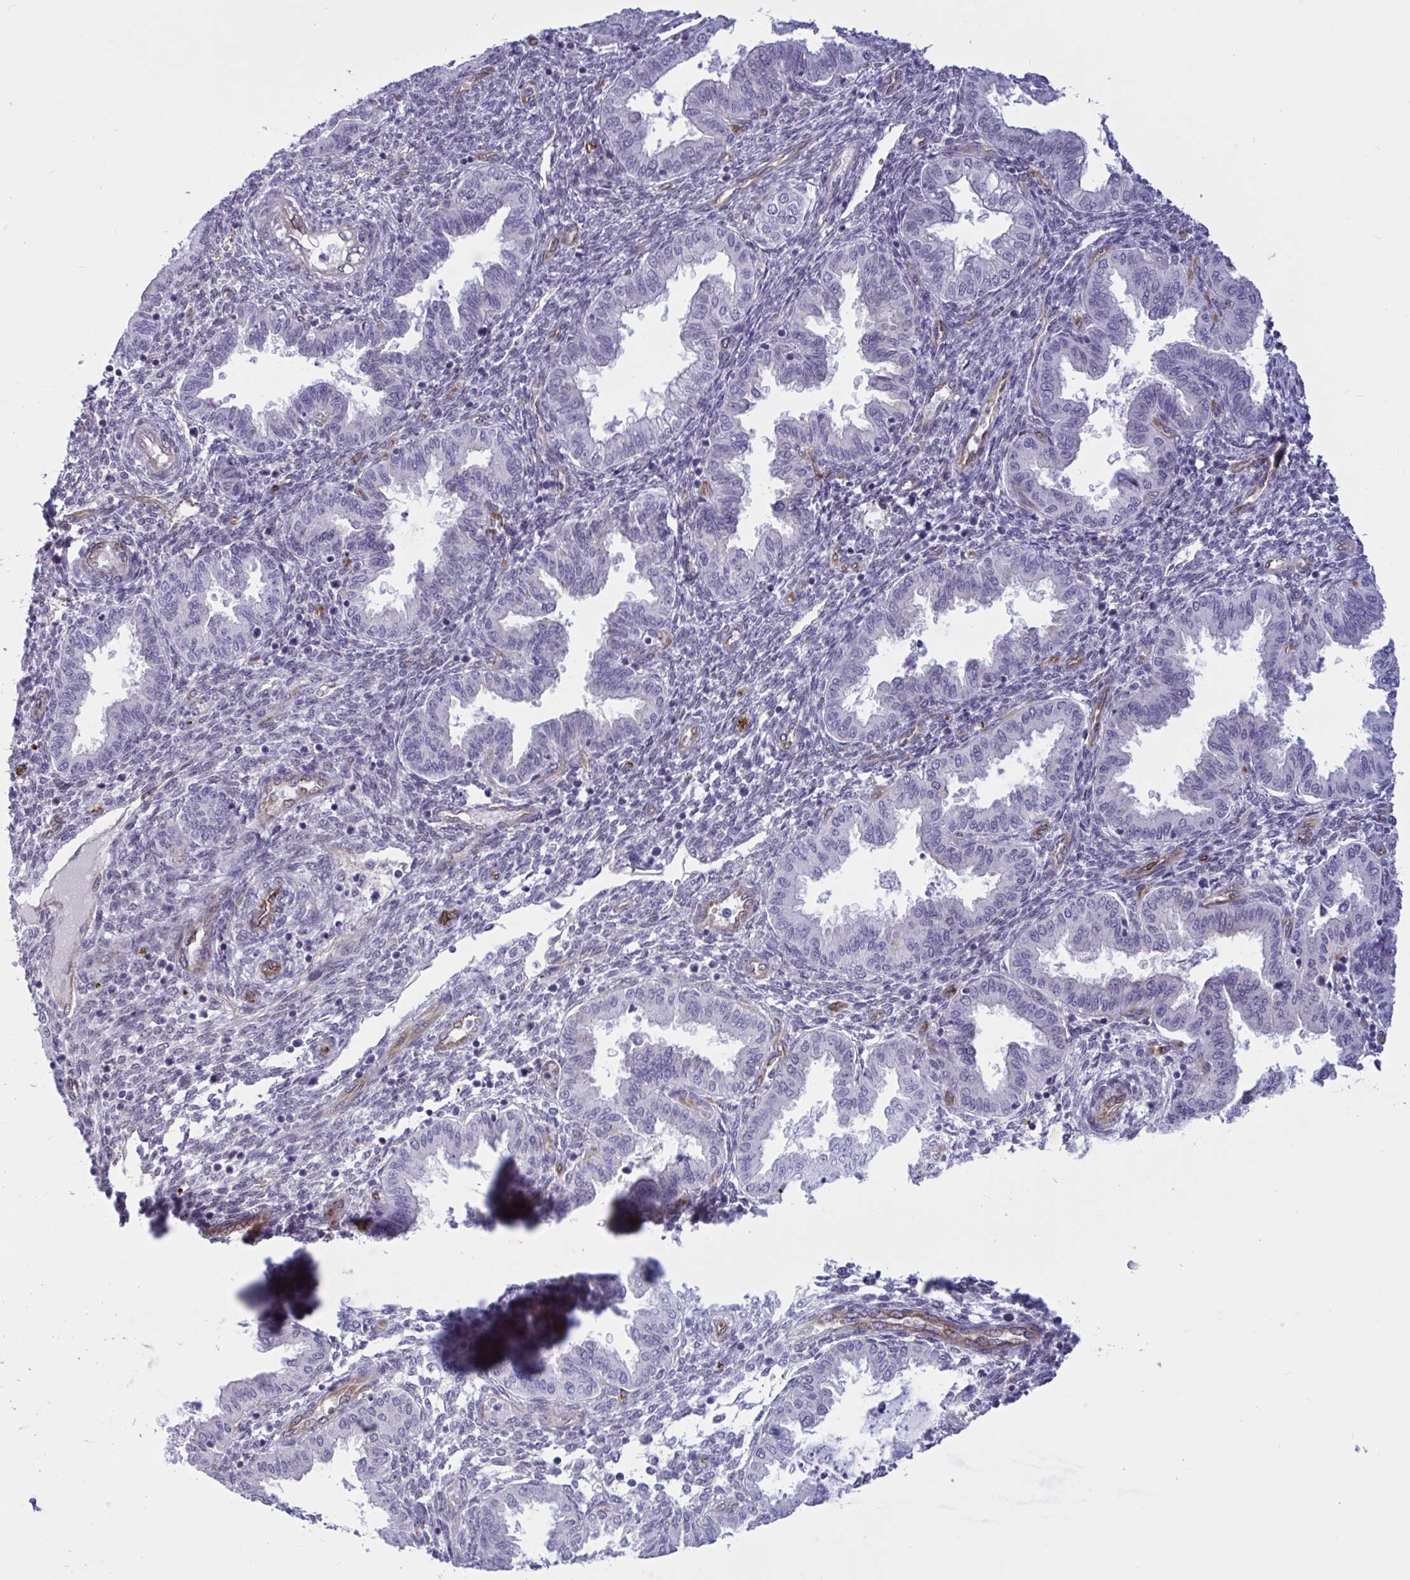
{"staining": {"intensity": "negative", "quantity": "none", "location": "none"}, "tissue": "endometrium", "cell_type": "Cells in endometrial stroma", "image_type": "normal", "snomed": [{"axis": "morphology", "description": "Normal tissue, NOS"}, {"axis": "topography", "description": "Endometrium"}], "caption": "Immunohistochemistry (IHC) of unremarkable endometrium demonstrates no positivity in cells in endometrial stroma.", "gene": "EML1", "patient": {"sex": "female", "age": 33}}